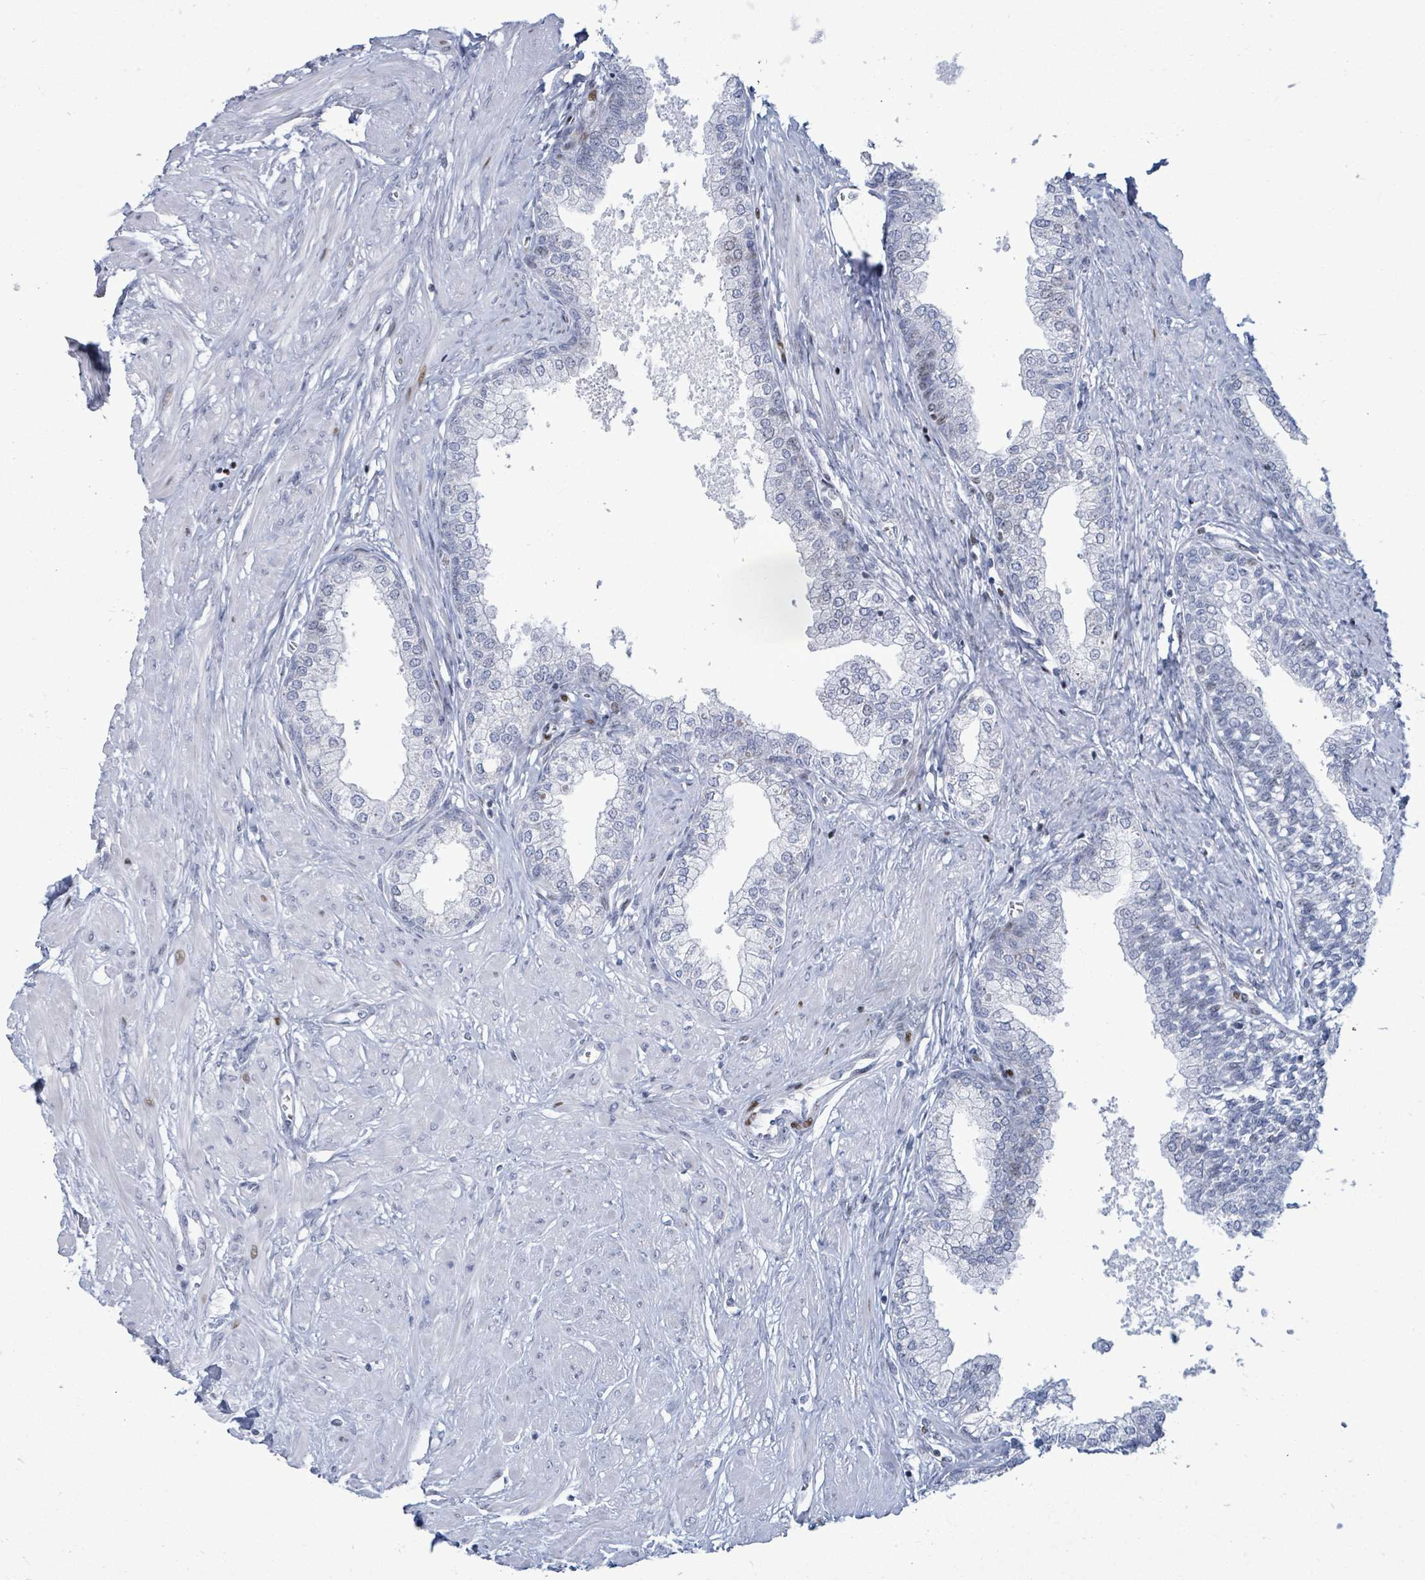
{"staining": {"intensity": "negative", "quantity": "none", "location": "none"}, "tissue": "prostate", "cell_type": "Glandular cells", "image_type": "normal", "snomed": [{"axis": "morphology", "description": "Normal tissue, NOS"}, {"axis": "topography", "description": "Prostate"}], "caption": "Immunohistochemistry photomicrograph of normal prostate: human prostate stained with DAB demonstrates no significant protein positivity in glandular cells.", "gene": "MALL", "patient": {"sex": "male", "age": 60}}